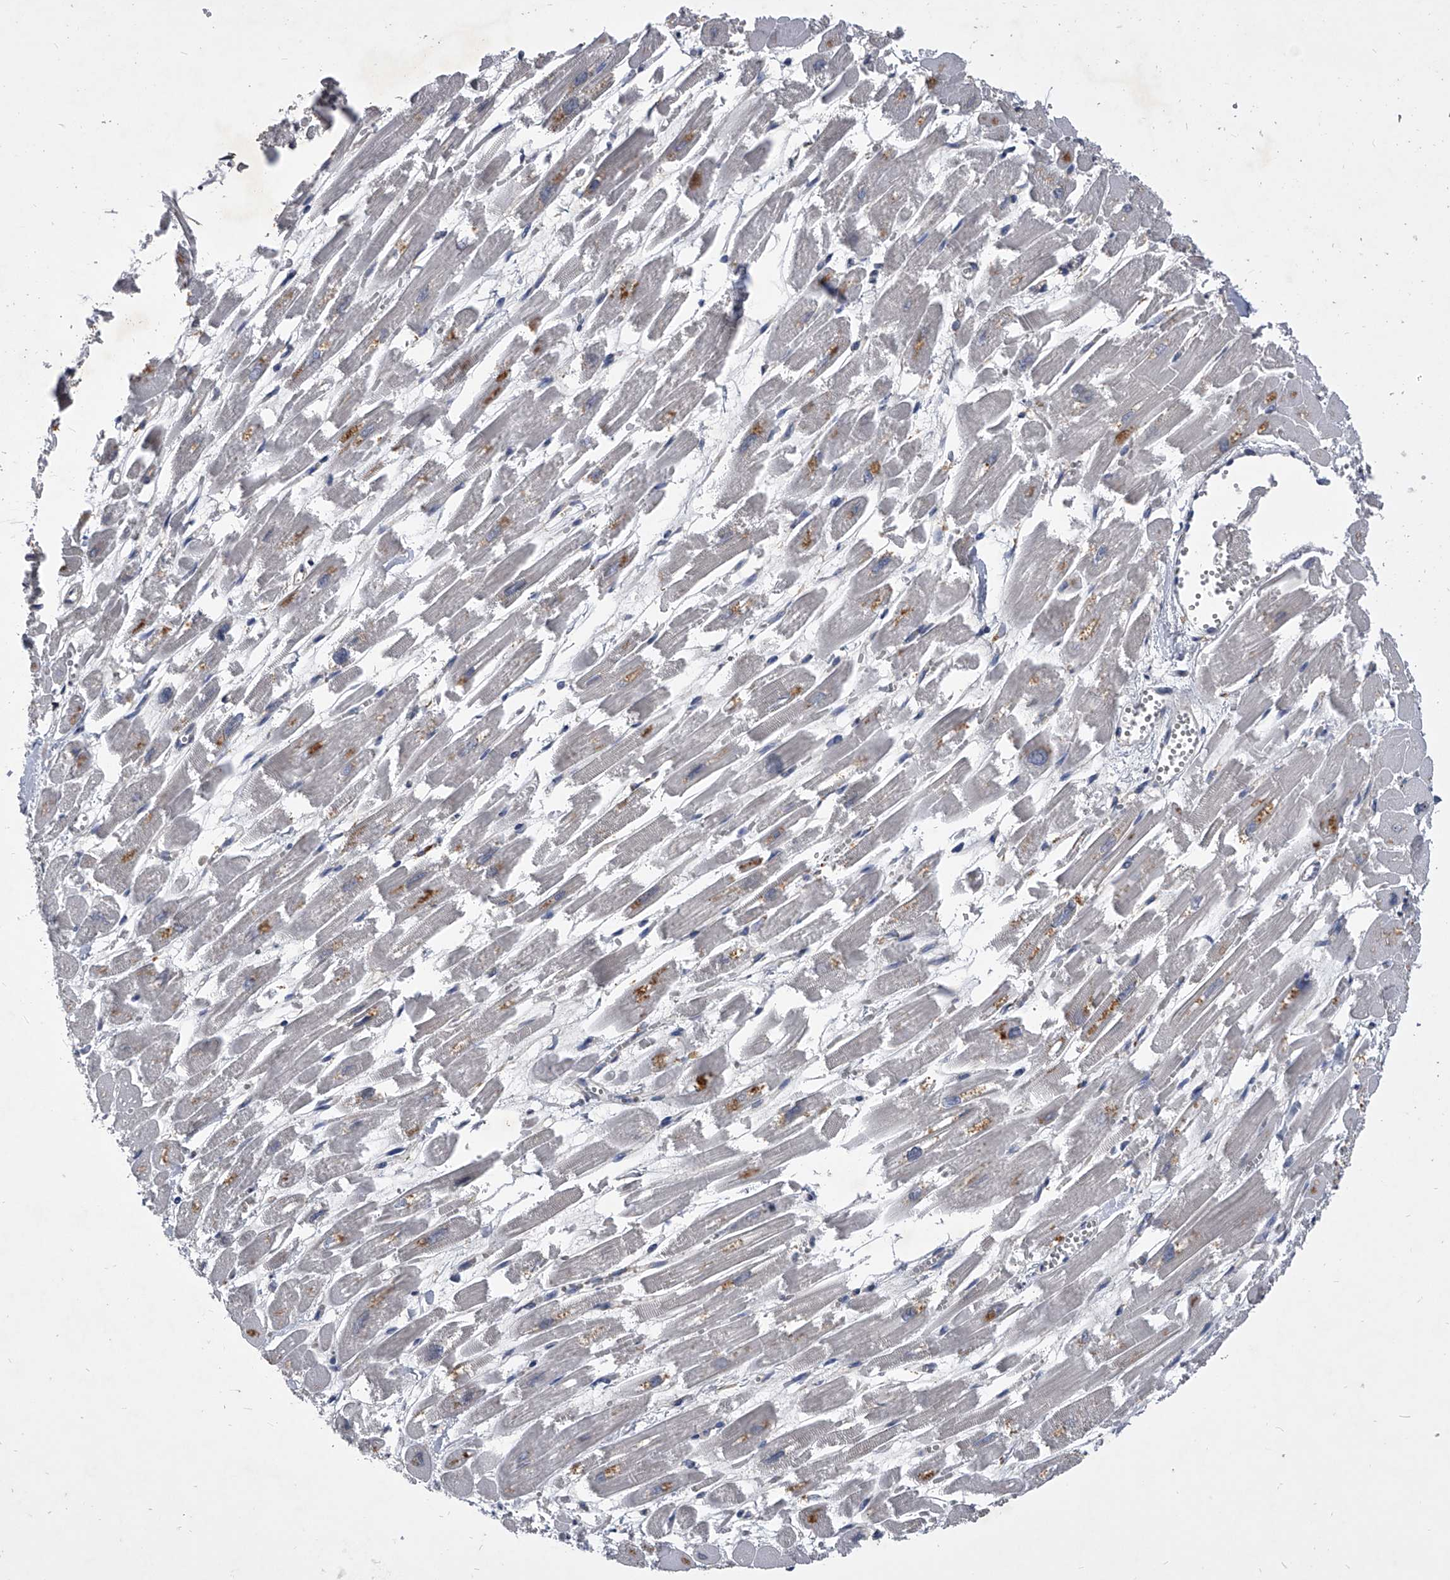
{"staining": {"intensity": "moderate", "quantity": "<25%", "location": "cytoplasmic/membranous"}, "tissue": "heart muscle", "cell_type": "Cardiomyocytes", "image_type": "normal", "snomed": [{"axis": "morphology", "description": "Normal tissue, NOS"}, {"axis": "topography", "description": "Heart"}], "caption": "Heart muscle stained with DAB (3,3'-diaminobenzidine) immunohistochemistry exhibits low levels of moderate cytoplasmic/membranous expression in about <25% of cardiomyocytes. The staining was performed using DAB (3,3'-diaminobenzidine), with brown indicating positive protein expression. Nuclei are stained blue with hematoxylin.", "gene": "CCR4", "patient": {"sex": "male", "age": 54}}